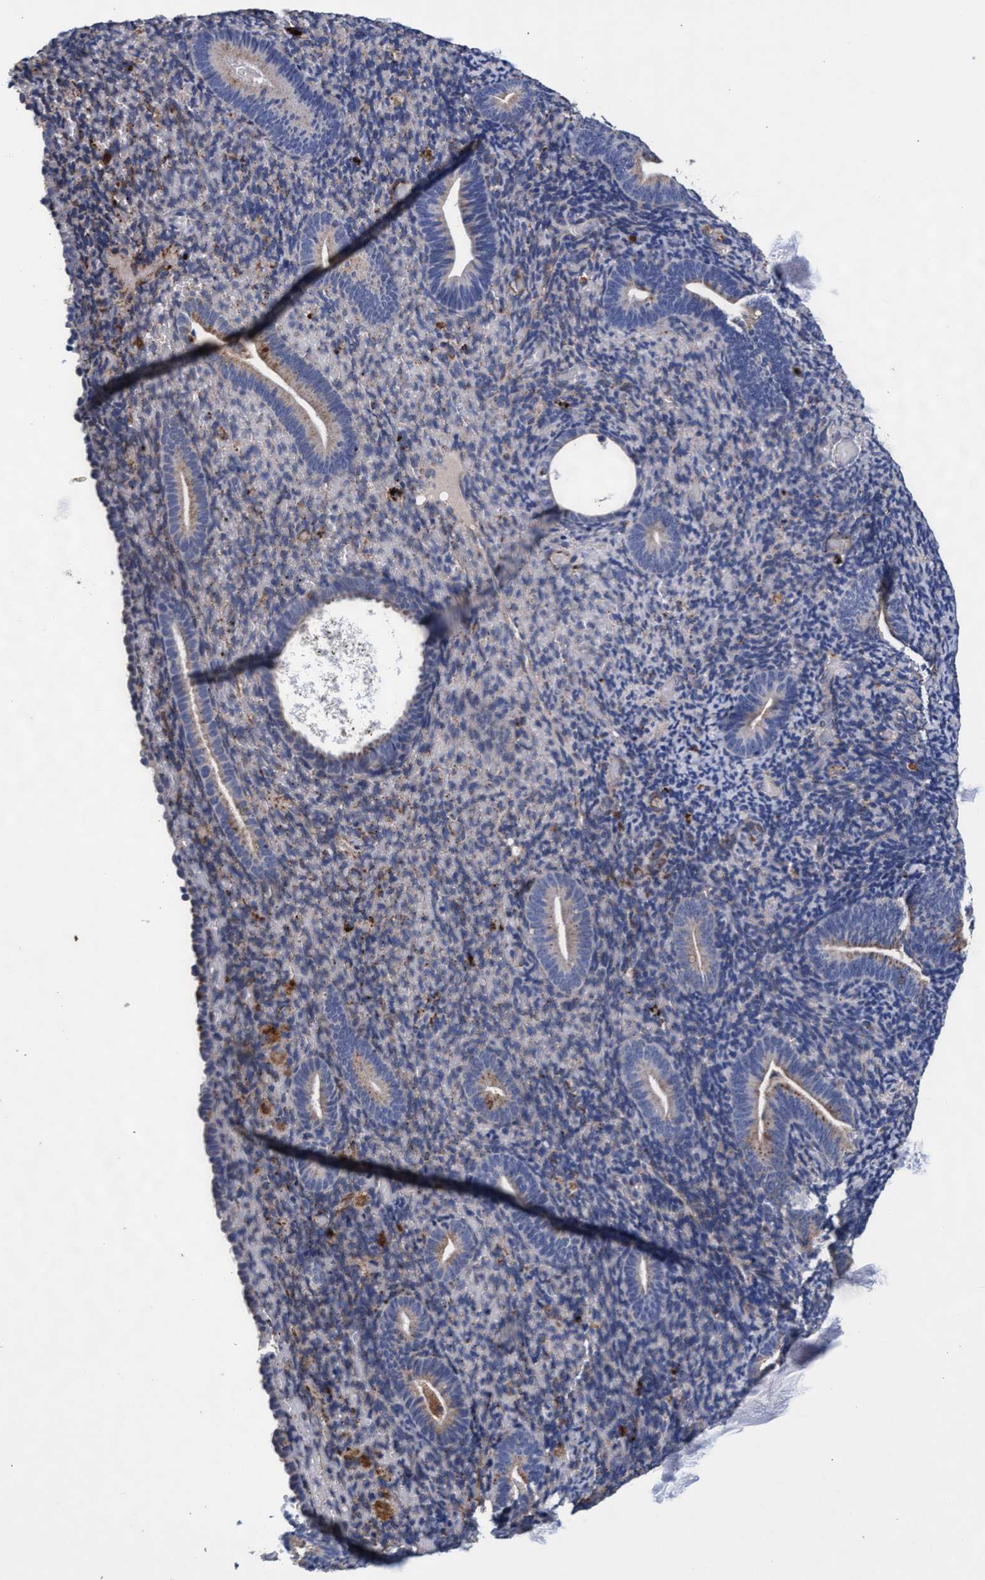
{"staining": {"intensity": "negative", "quantity": "none", "location": "none"}, "tissue": "endometrium", "cell_type": "Cells in endometrial stroma", "image_type": "normal", "snomed": [{"axis": "morphology", "description": "Normal tissue, NOS"}, {"axis": "topography", "description": "Endometrium"}], "caption": "Cells in endometrial stroma are negative for brown protein staining in normal endometrium. (Stains: DAB immunohistochemistry (IHC) with hematoxylin counter stain, Microscopy: brightfield microscopy at high magnification).", "gene": "CPQ", "patient": {"sex": "female", "age": 51}}